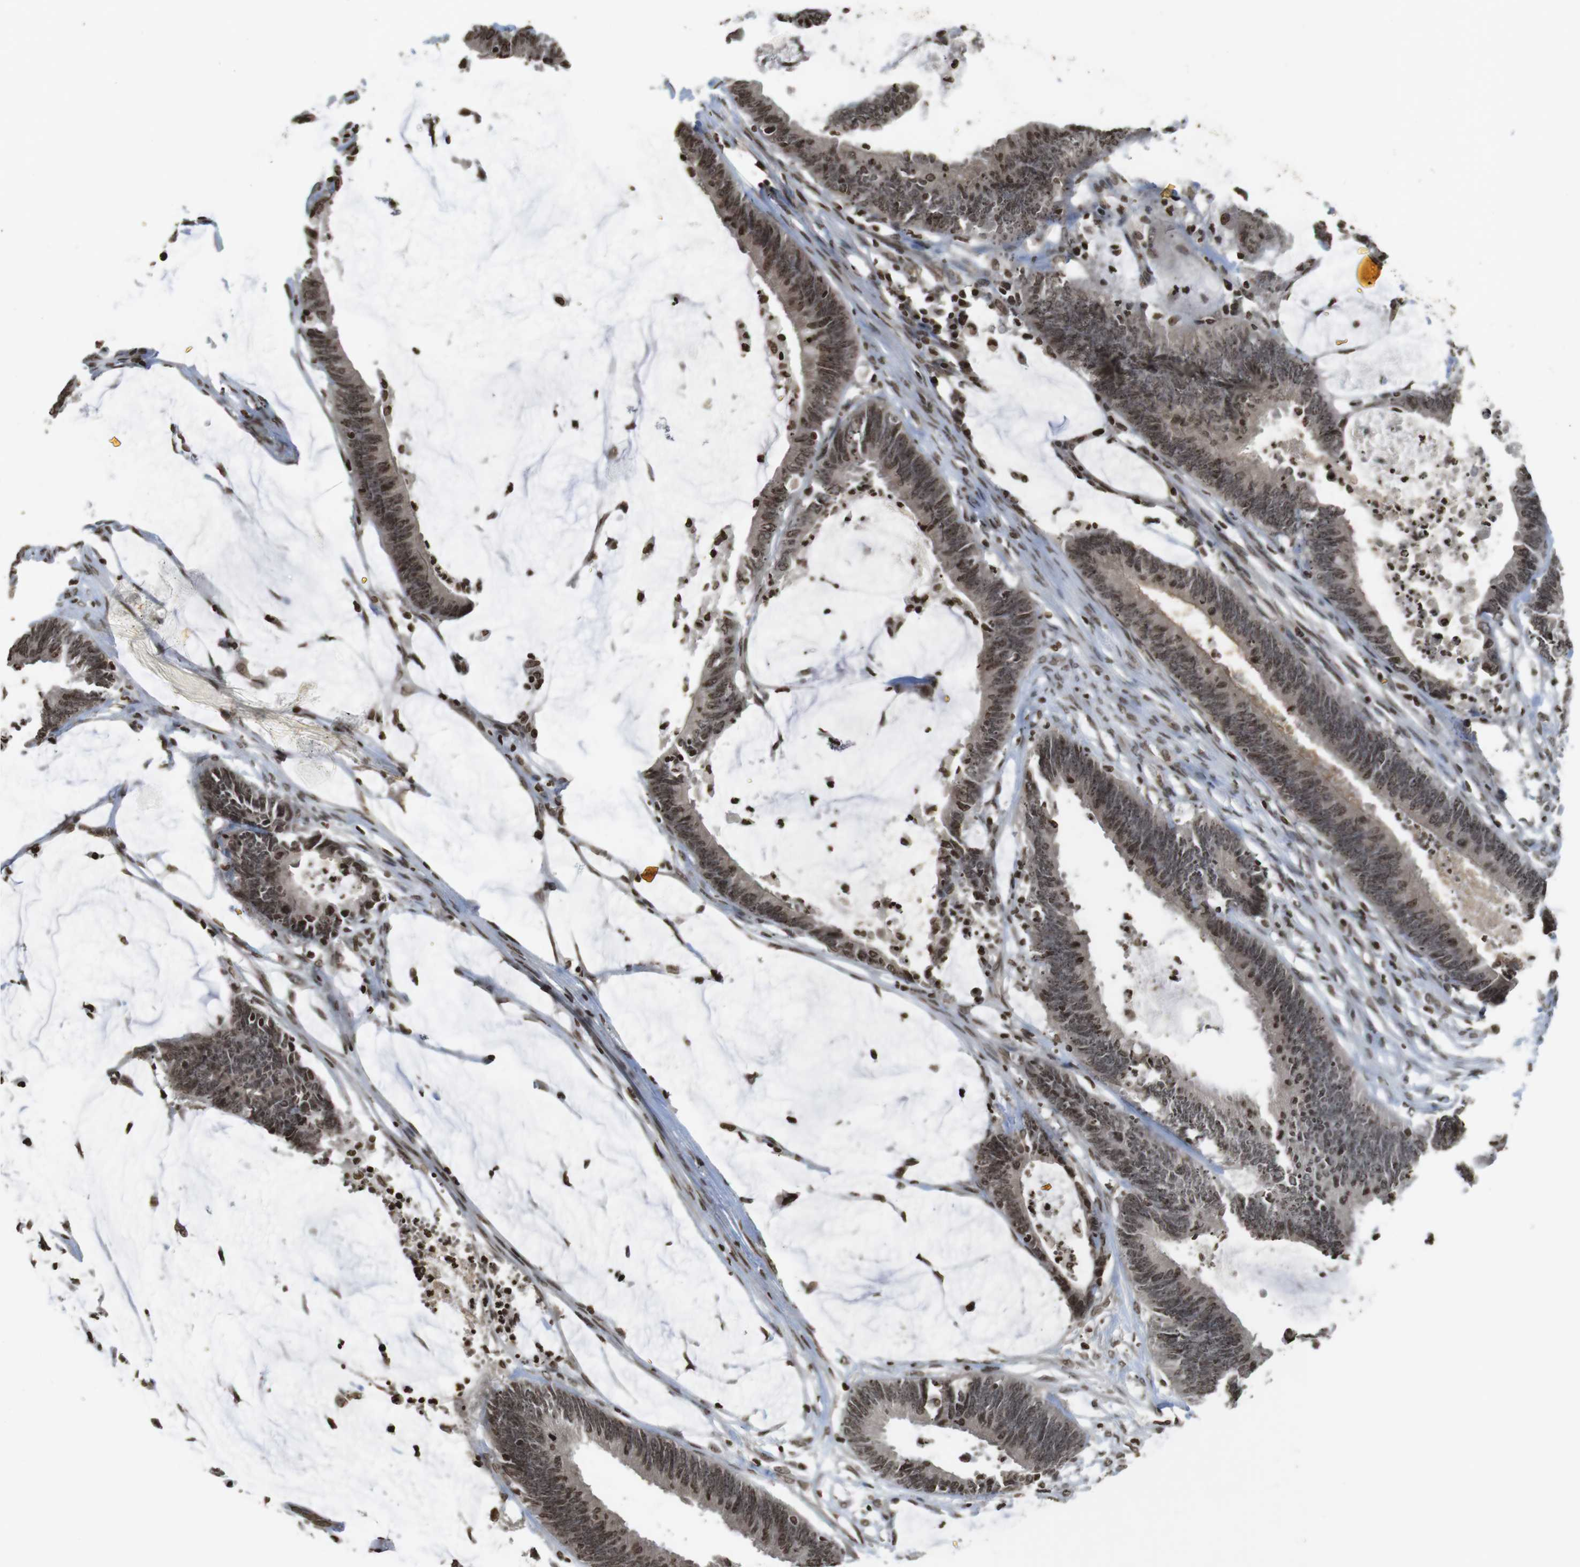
{"staining": {"intensity": "moderate", "quantity": ">75%", "location": "cytoplasmic/membranous,nuclear"}, "tissue": "colorectal cancer", "cell_type": "Tumor cells", "image_type": "cancer", "snomed": [{"axis": "morphology", "description": "Adenocarcinoma, NOS"}, {"axis": "topography", "description": "Rectum"}], "caption": "Immunohistochemical staining of adenocarcinoma (colorectal) displays moderate cytoplasmic/membranous and nuclear protein positivity in approximately >75% of tumor cells. (Stains: DAB (3,3'-diaminobenzidine) in brown, nuclei in blue, Microscopy: brightfield microscopy at high magnification).", "gene": "FOXA3", "patient": {"sex": "female", "age": 66}}